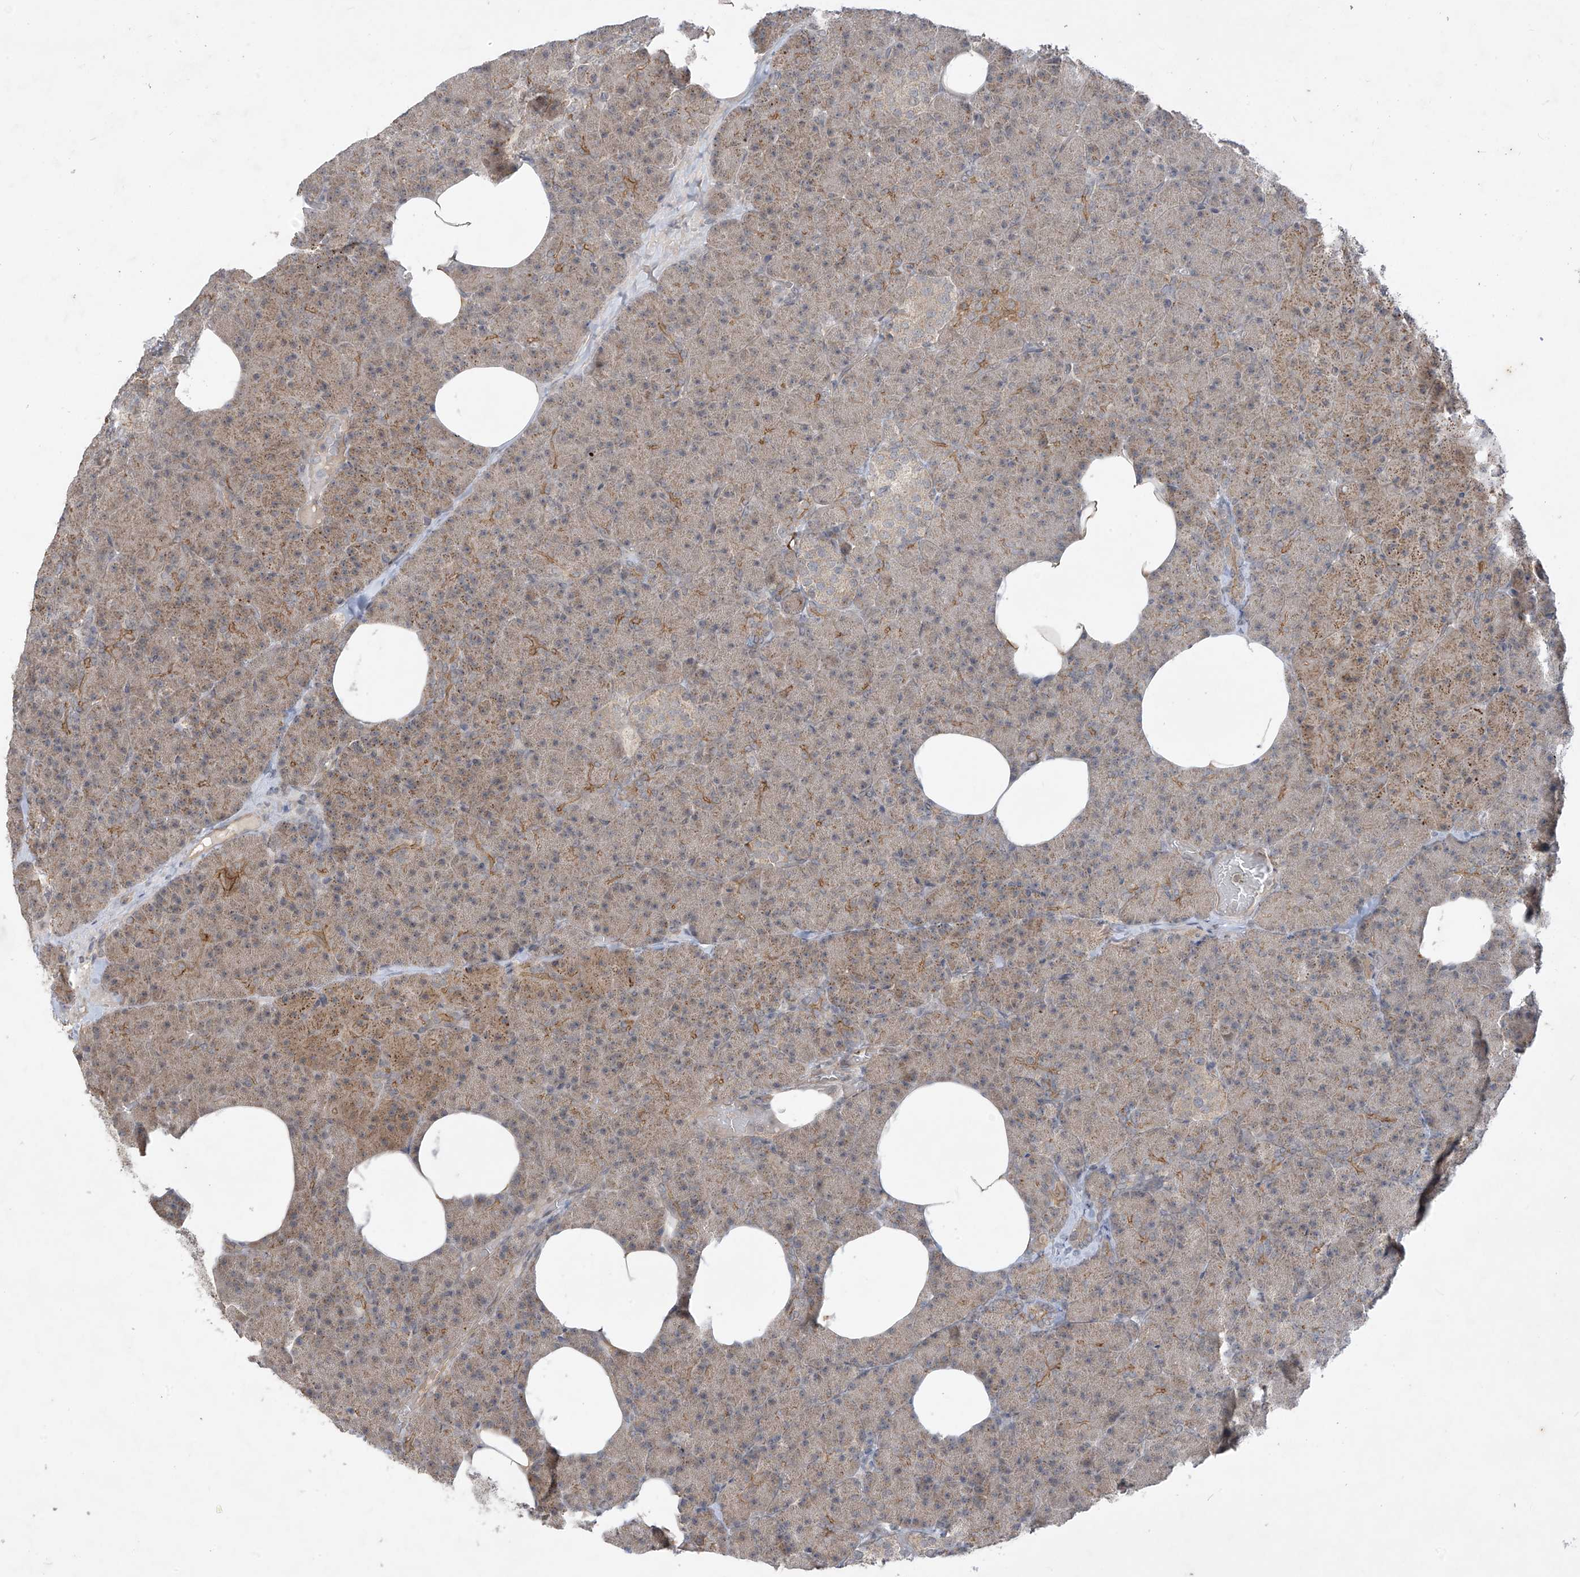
{"staining": {"intensity": "moderate", "quantity": "25%-75%", "location": "cytoplasmic/membranous"}, "tissue": "pancreas", "cell_type": "Exocrine glandular cells", "image_type": "normal", "snomed": [{"axis": "morphology", "description": "Normal tissue, NOS"}, {"axis": "morphology", "description": "Carcinoid, malignant, NOS"}, {"axis": "topography", "description": "Pancreas"}], "caption": "Moderate cytoplasmic/membranous protein expression is present in about 25%-75% of exocrine glandular cells in pancreas. (Stains: DAB in brown, nuclei in blue, Microscopy: brightfield microscopy at high magnification).", "gene": "DGKQ", "patient": {"sex": "female", "age": 35}}